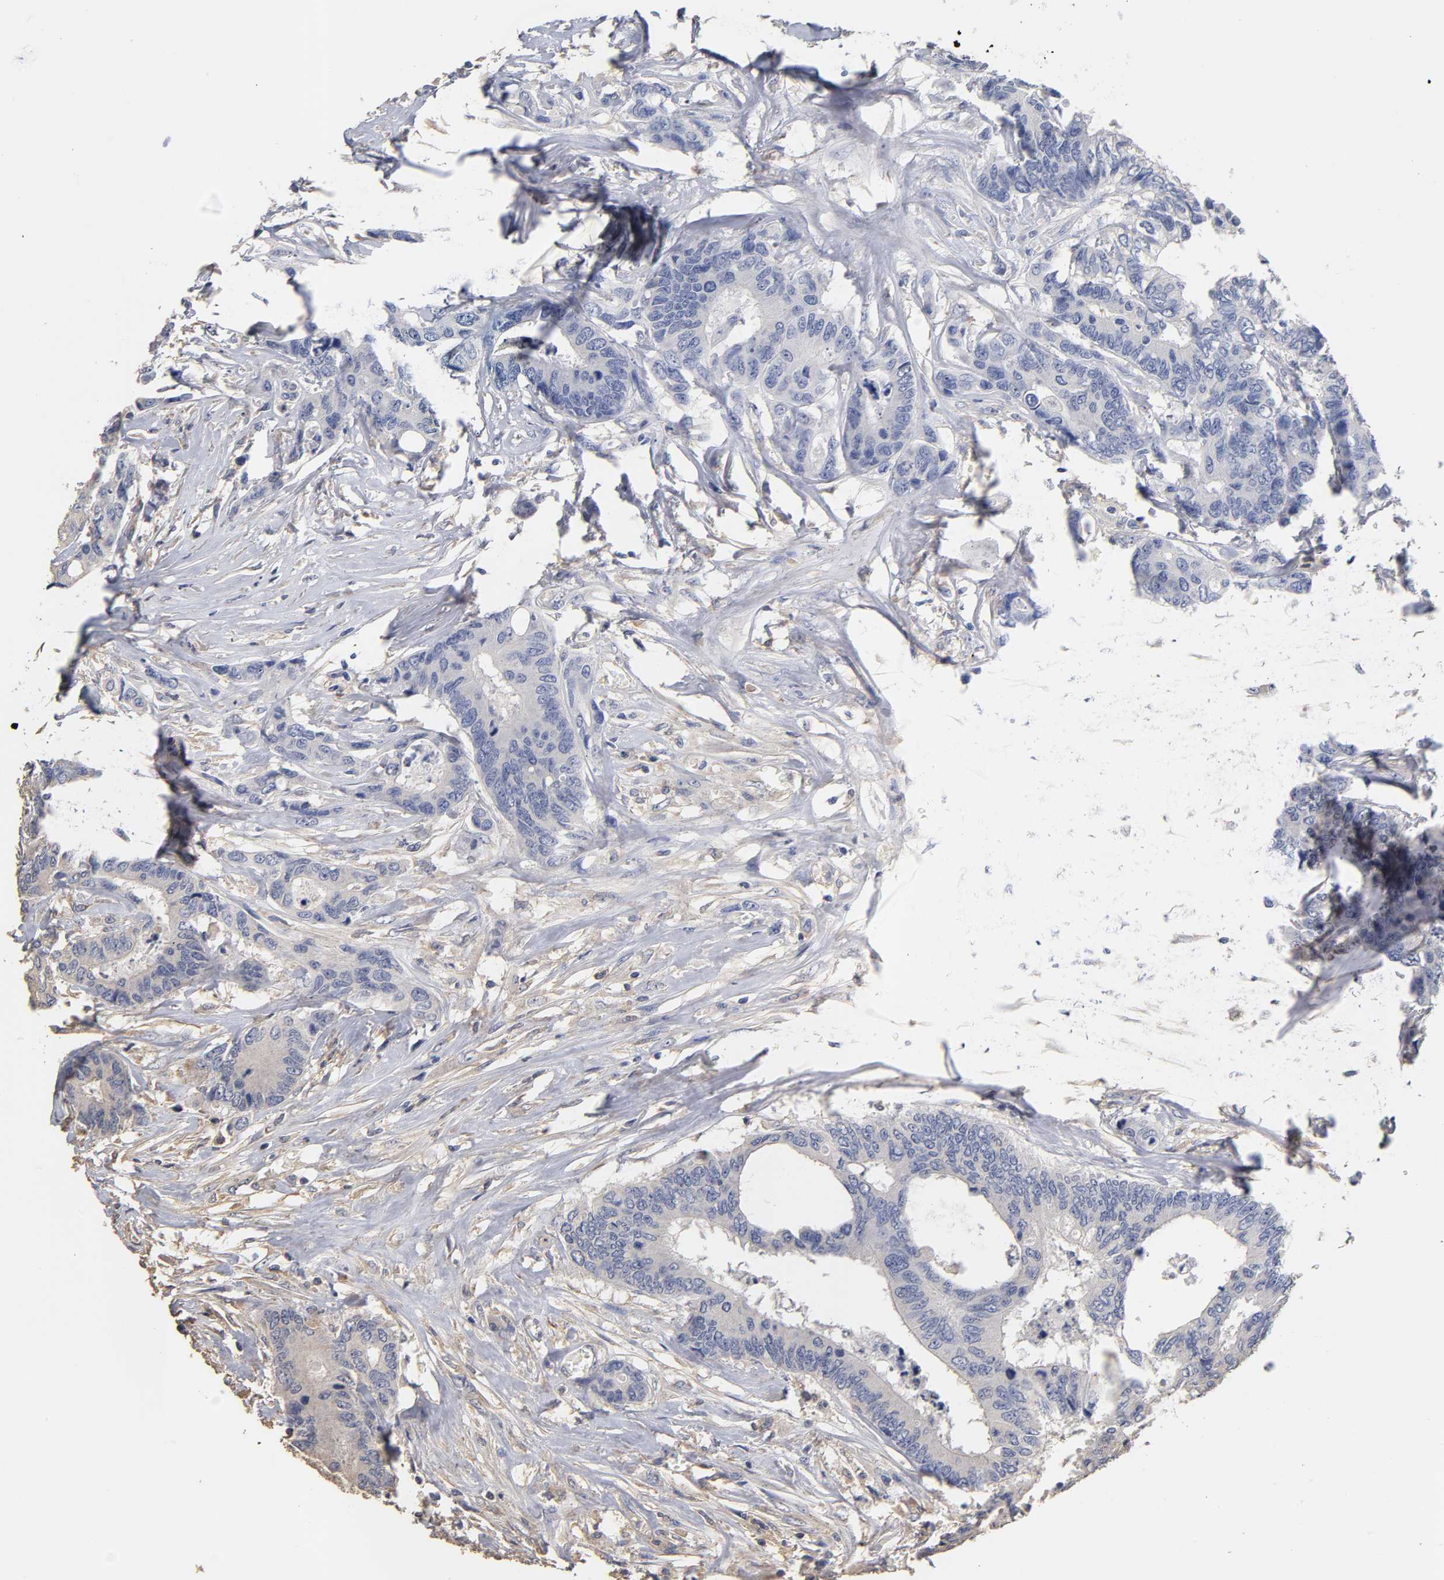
{"staining": {"intensity": "negative", "quantity": "none", "location": "none"}, "tissue": "colorectal cancer", "cell_type": "Tumor cells", "image_type": "cancer", "snomed": [{"axis": "morphology", "description": "Adenocarcinoma, NOS"}, {"axis": "topography", "description": "Rectum"}], "caption": "Immunohistochemistry (IHC) image of colorectal cancer stained for a protein (brown), which demonstrates no expression in tumor cells.", "gene": "VSIG4", "patient": {"sex": "male", "age": 55}}